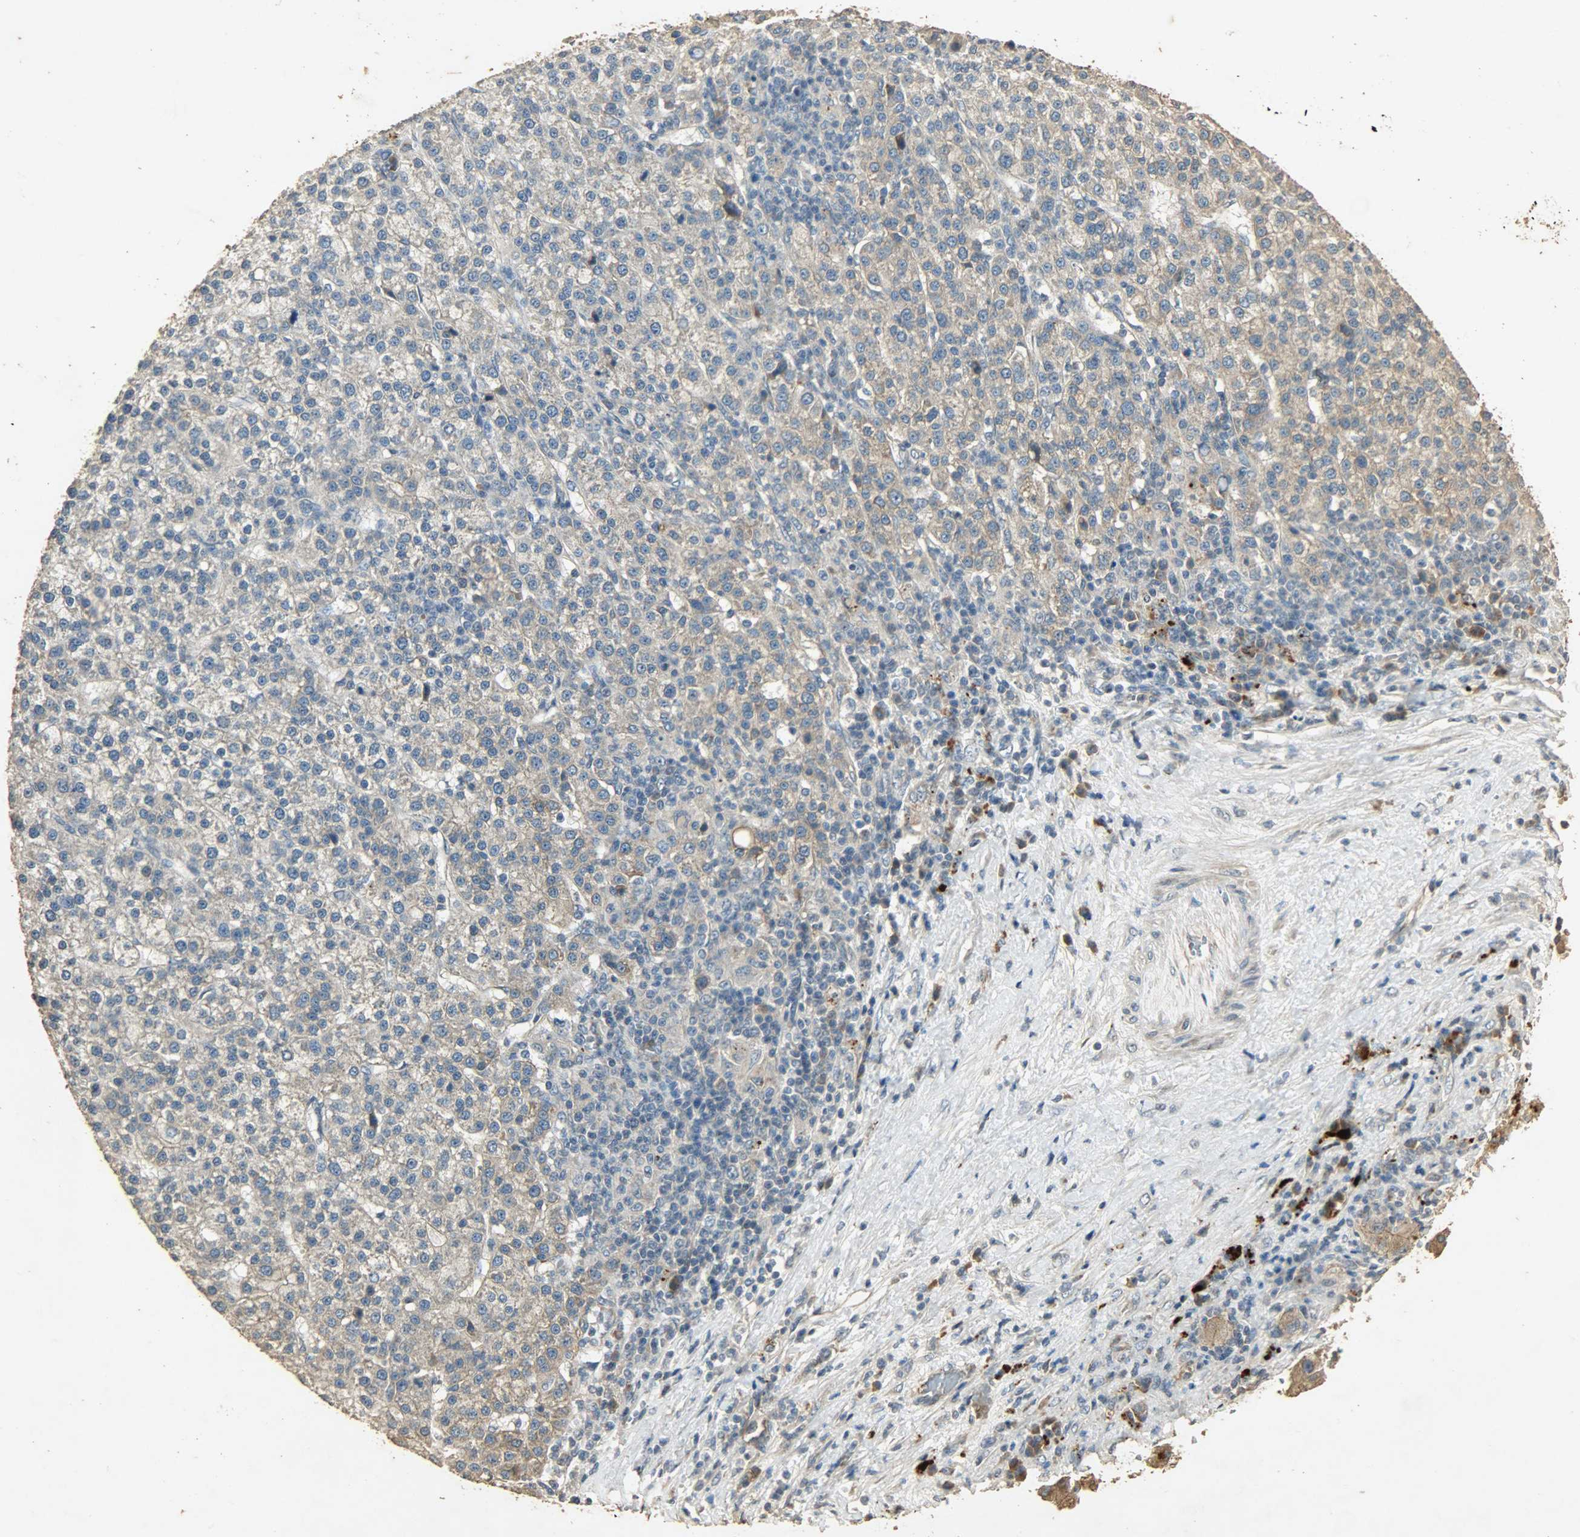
{"staining": {"intensity": "moderate", "quantity": ">75%", "location": "cytoplasmic/membranous"}, "tissue": "liver cancer", "cell_type": "Tumor cells", "image_type": "cancer", "snomed": [{"axis": "morphology", "description": "Carcinoma, Hepatocellular, NOS"}, {"axis": "topography", "description": "Liver"}], "caption": "Immunohistochemical staining of liver hepatocellular carcinoma exhibits moderate cytoplasmic/membranous protein expression in about >75% of tumor cells. Using DAB (3,3'-diaminobenzidine) (brown) and hematoxylin (blue) stains, captured at high magnification using brightfield microscopy.", "gene": "ATP2B1", "patient": {"sex": "female", "age": 58}}